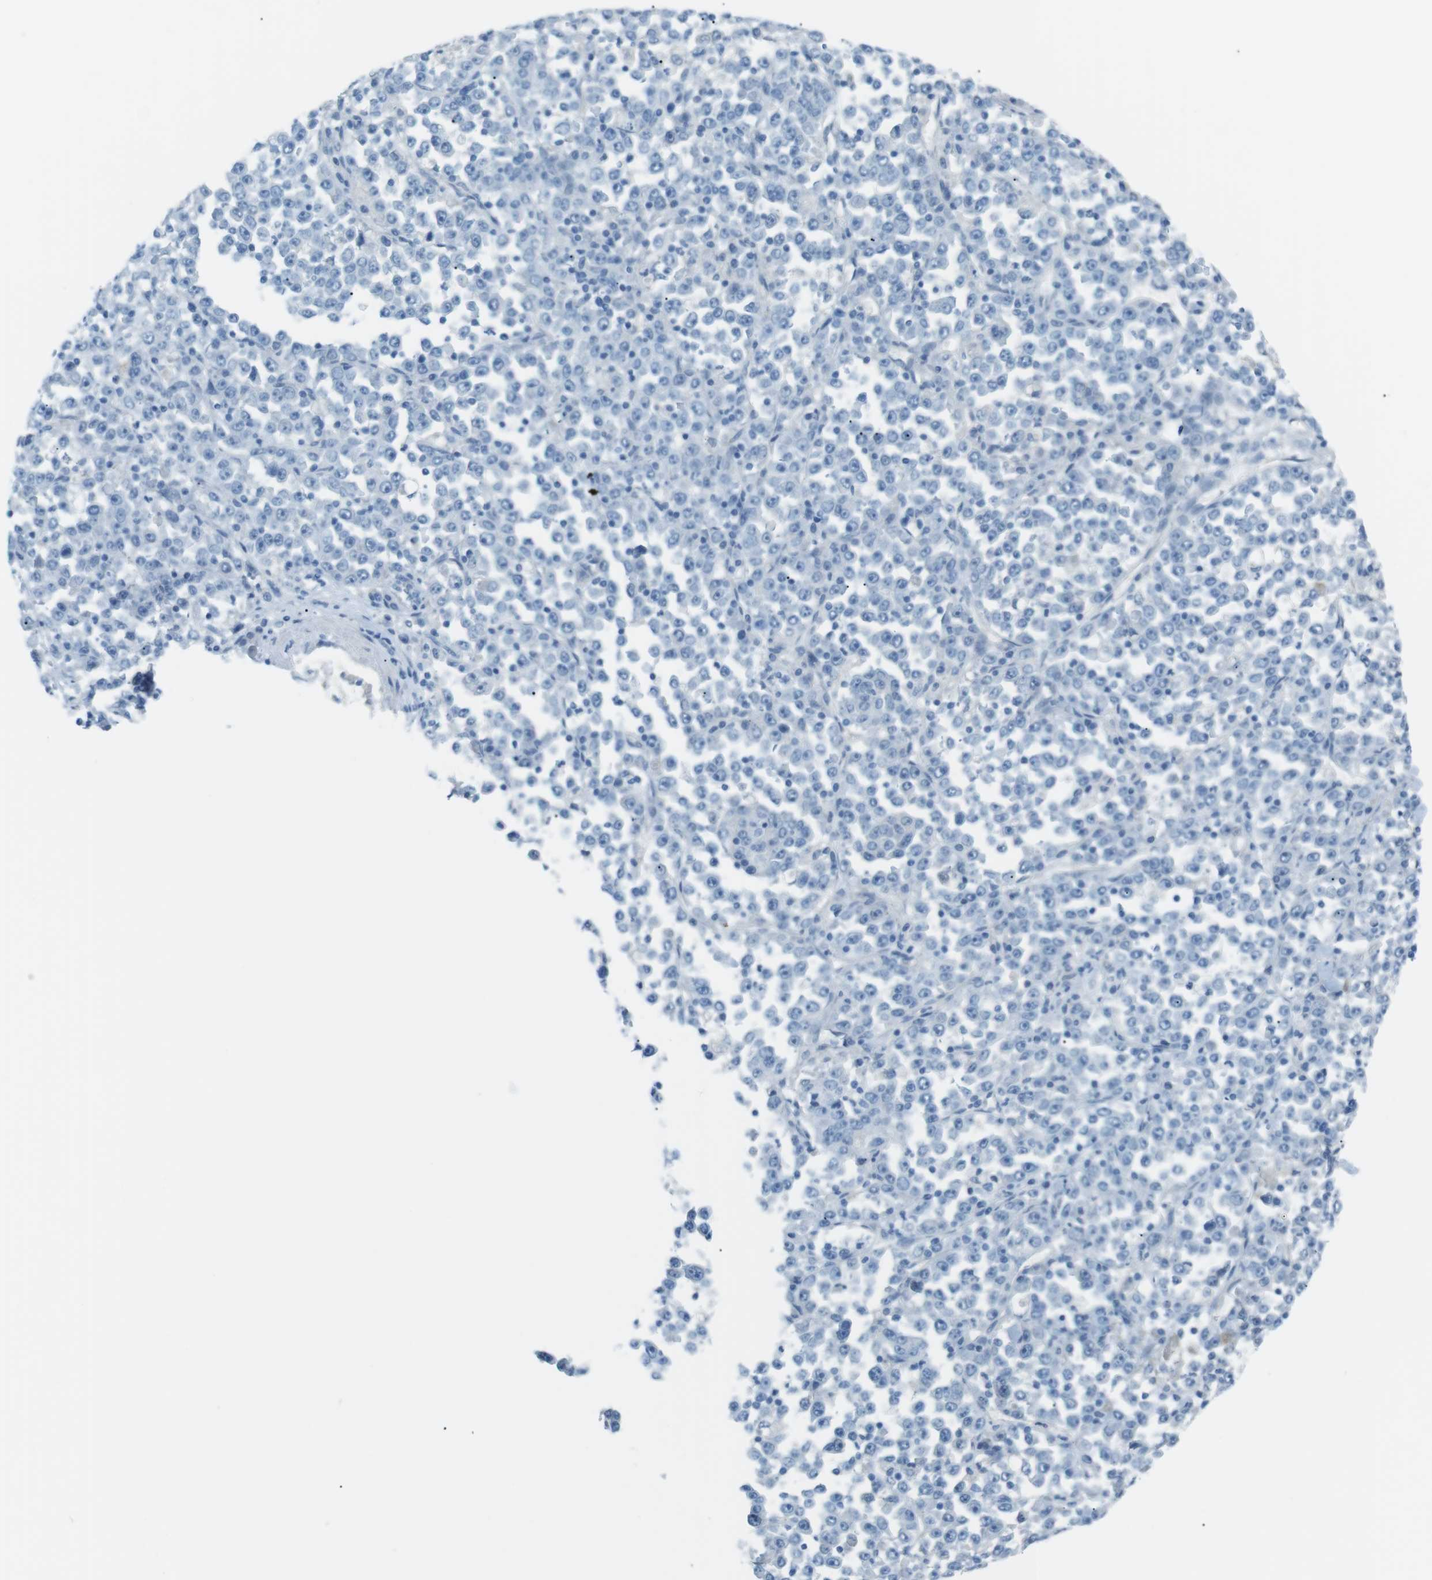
{"staining": {"intensity": "negative", "quantity": "none", "location": "none"}, "tissue": "stomach cancer", "cell_type": "Tumor cells", "image_type": "cancer", "snomed": [{"axis": "morphology", "description": "Normal tissue, NOS"}, {"axis": "morphology", "description": "Adenocarcinoma, NOS"}, {"axis": "topography", "description": "Stomach, upper"}, {"axis": "topography", "description": "Stomach"}], "caption": "Protein analysis of adenocarcinoma (stomach) demonstrates no significant expression in tumor cells. Nuclei are stained in blue.", "gene": "AZGP1", "patient": {"sex": "male", "age": 59}}